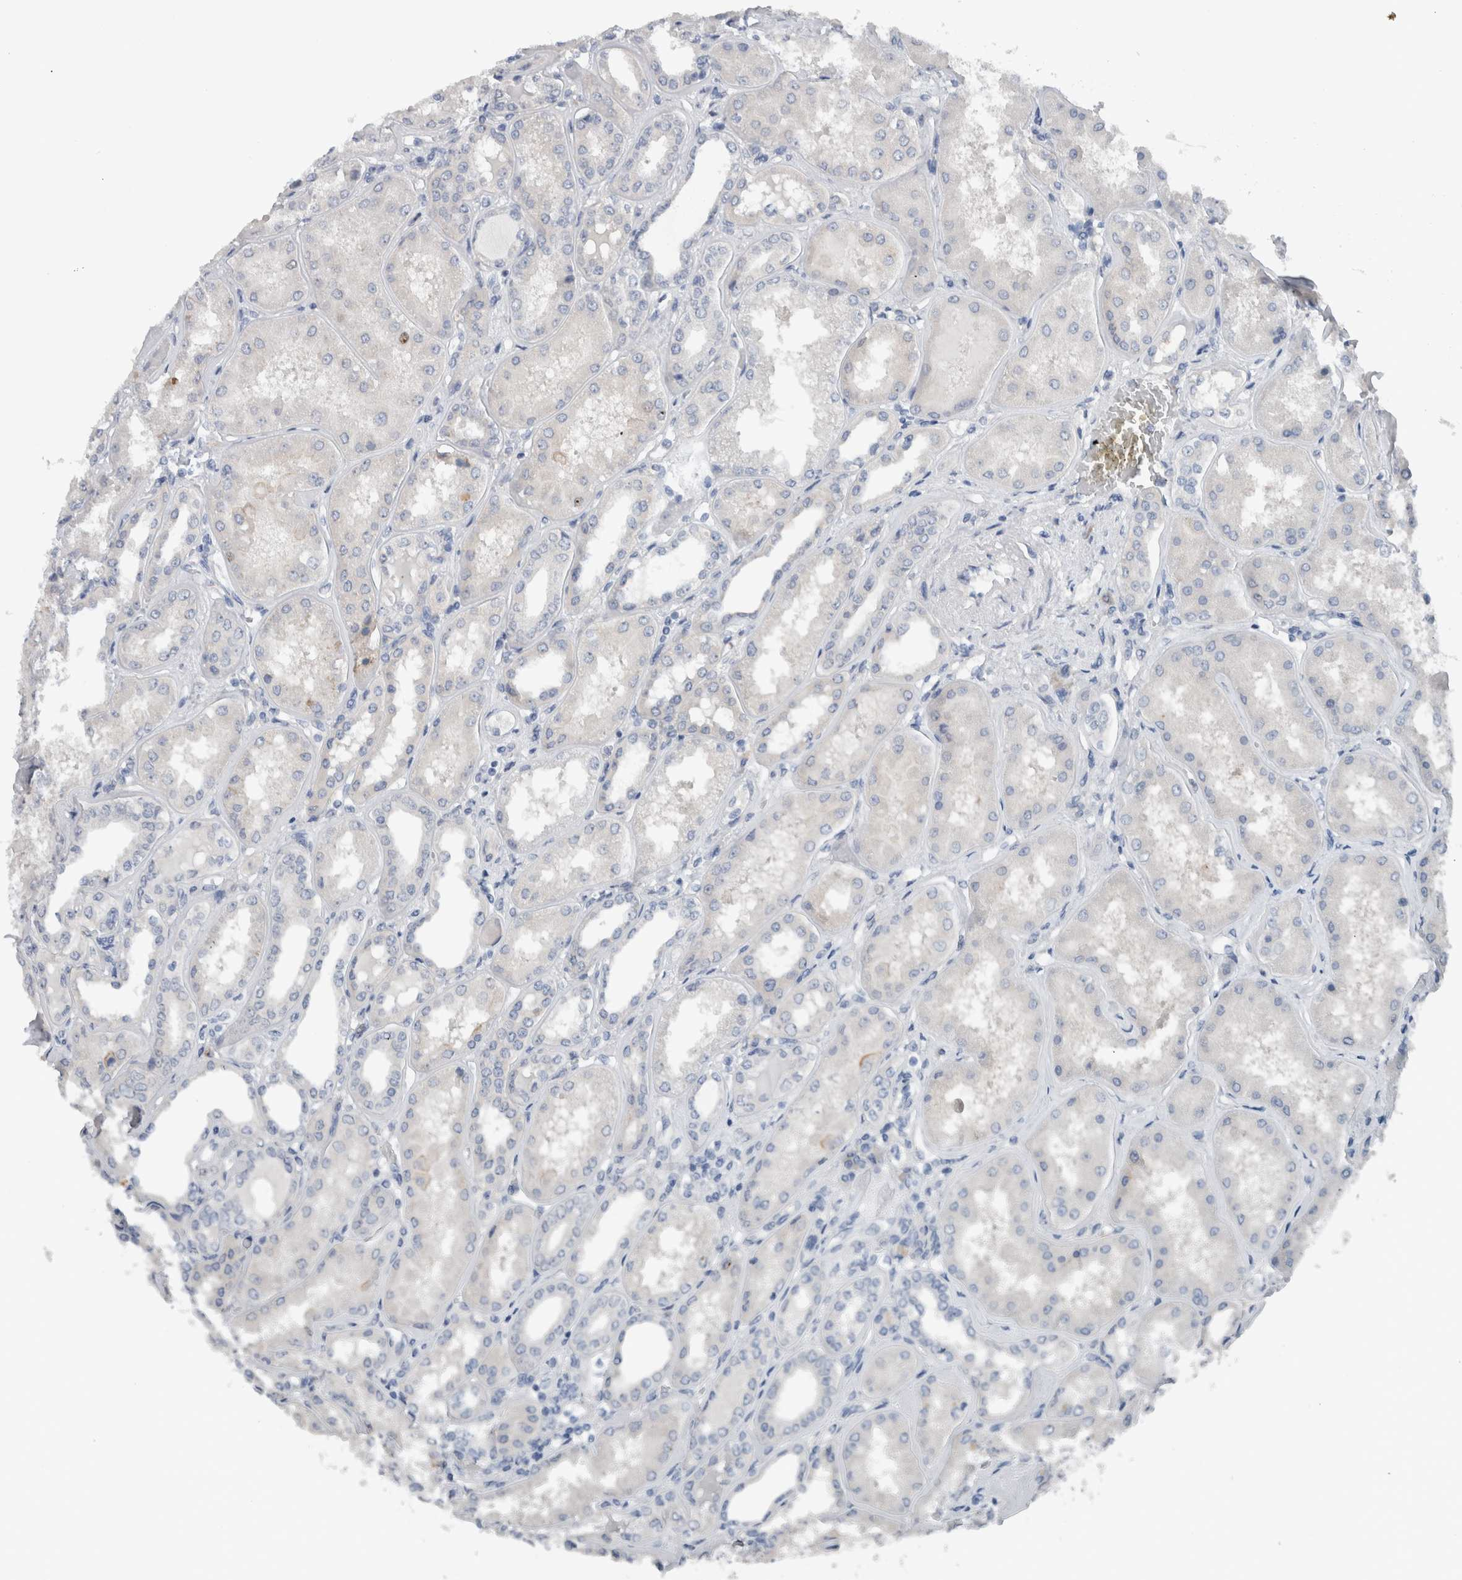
{"staining": {"intensity": "negative", "quantity": "none", "location": "none"}, "tissue": "kidney", "cell_type": "Cells in glomeruli", "image_type": "normal", "snomed": [{"axis": "morphology", "description": "Normal tissue, NOS"}, {"axis": "topography", "description": "Kidney"}], "caption": "The IHC micrograph has no significant positivity in cells in glomeruli of kidney. (Immunohistochemistry, brightfield microscopy, high magnification).", "gene": "CRNN", "patient": {"sex": "female", "age": 56}}